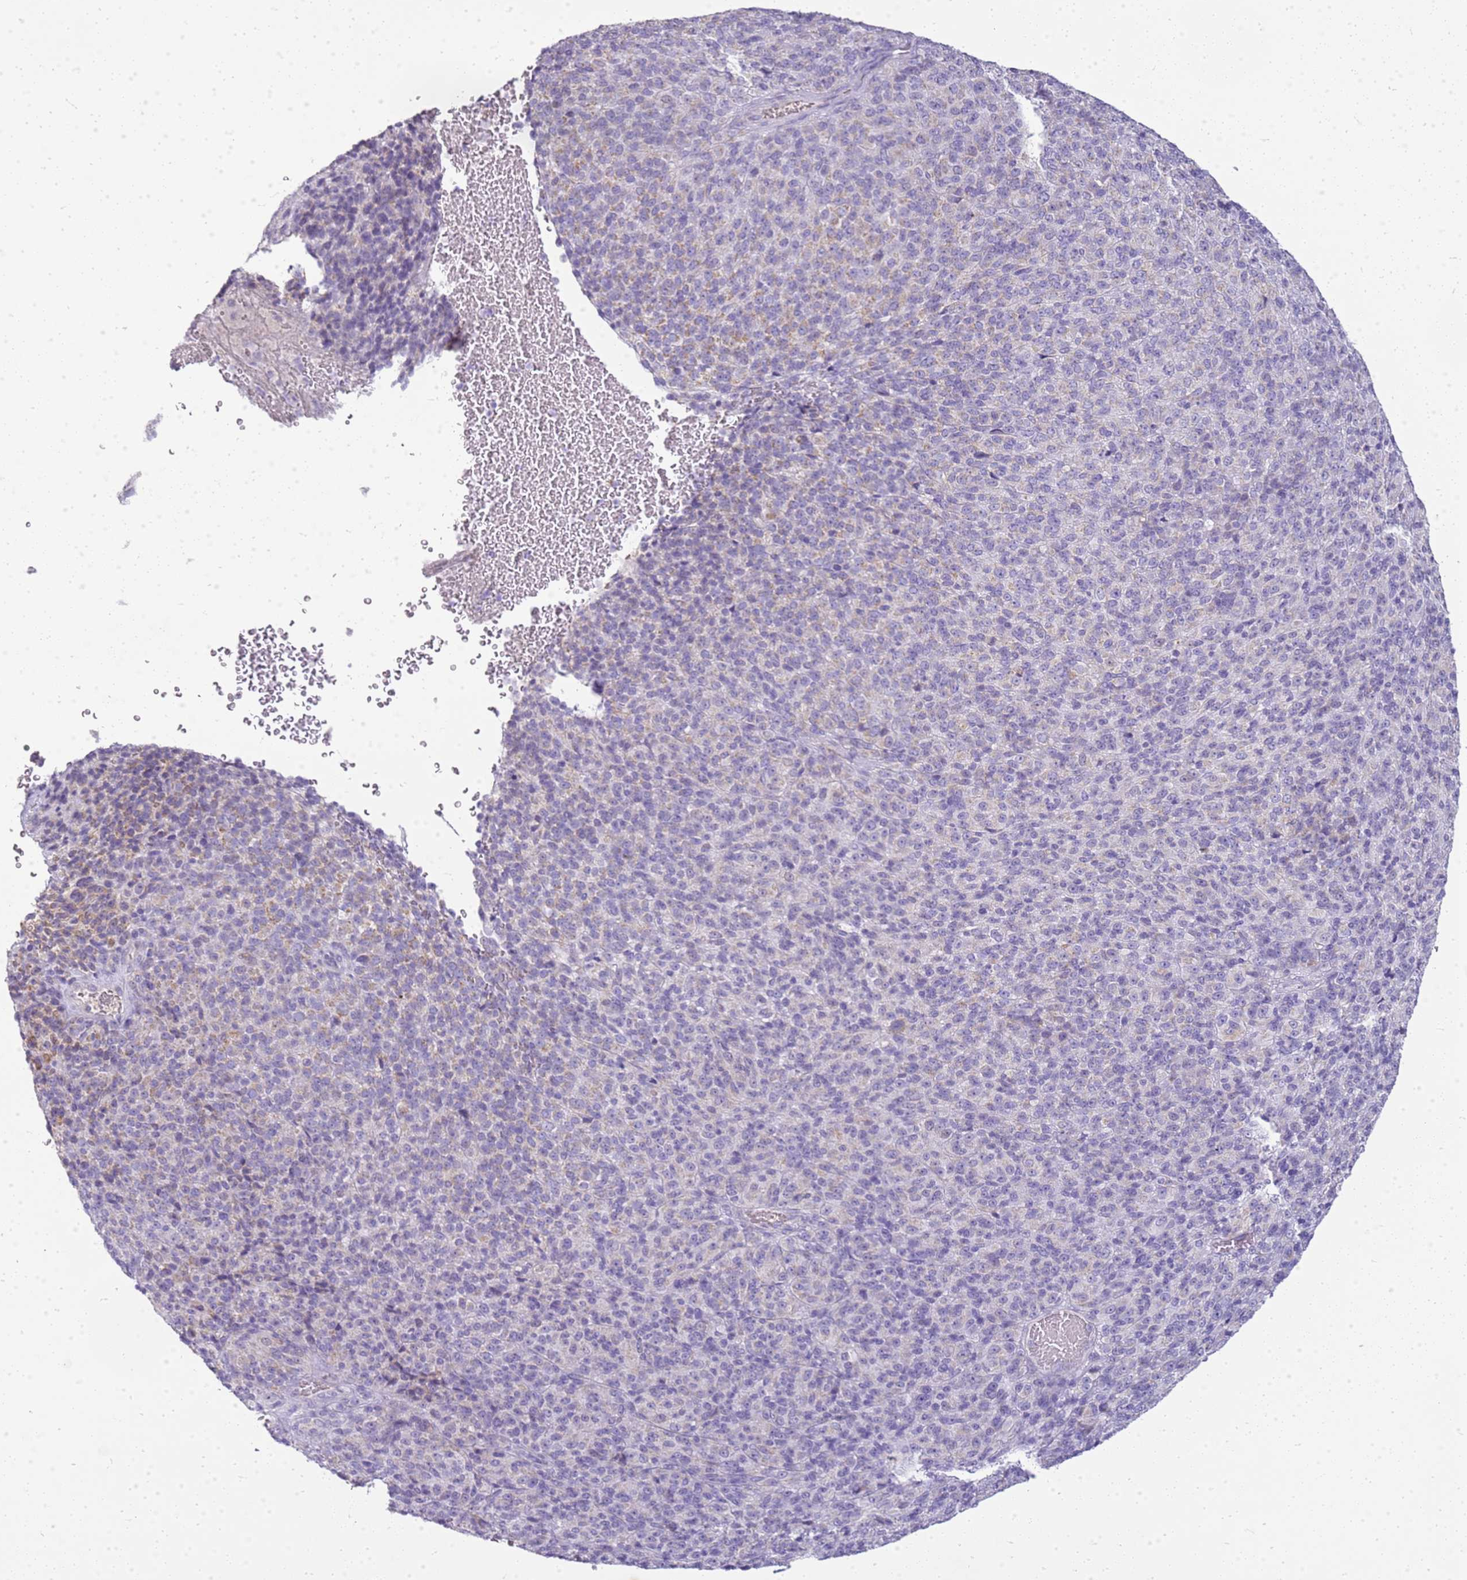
{"staining": {"intensity": "weak", "quantity": "<25%", "location": "cytoplasmic/membranous"}, "tissue": "melanoma", "cell_type": "Tumor cells", "image_type": "cancer", "snomed": [{"axis": "morphology", "description": "Malignant melanoma, Metastatic site"}, {"axis": "topography", "description": "Brain"}], "caption": "Immunohistochemistry (IHC) of human melanoma demonstrates no positivity in tumor cells.", "gene": "FABP2", "patient": {"sex": "female", "age": 56}}